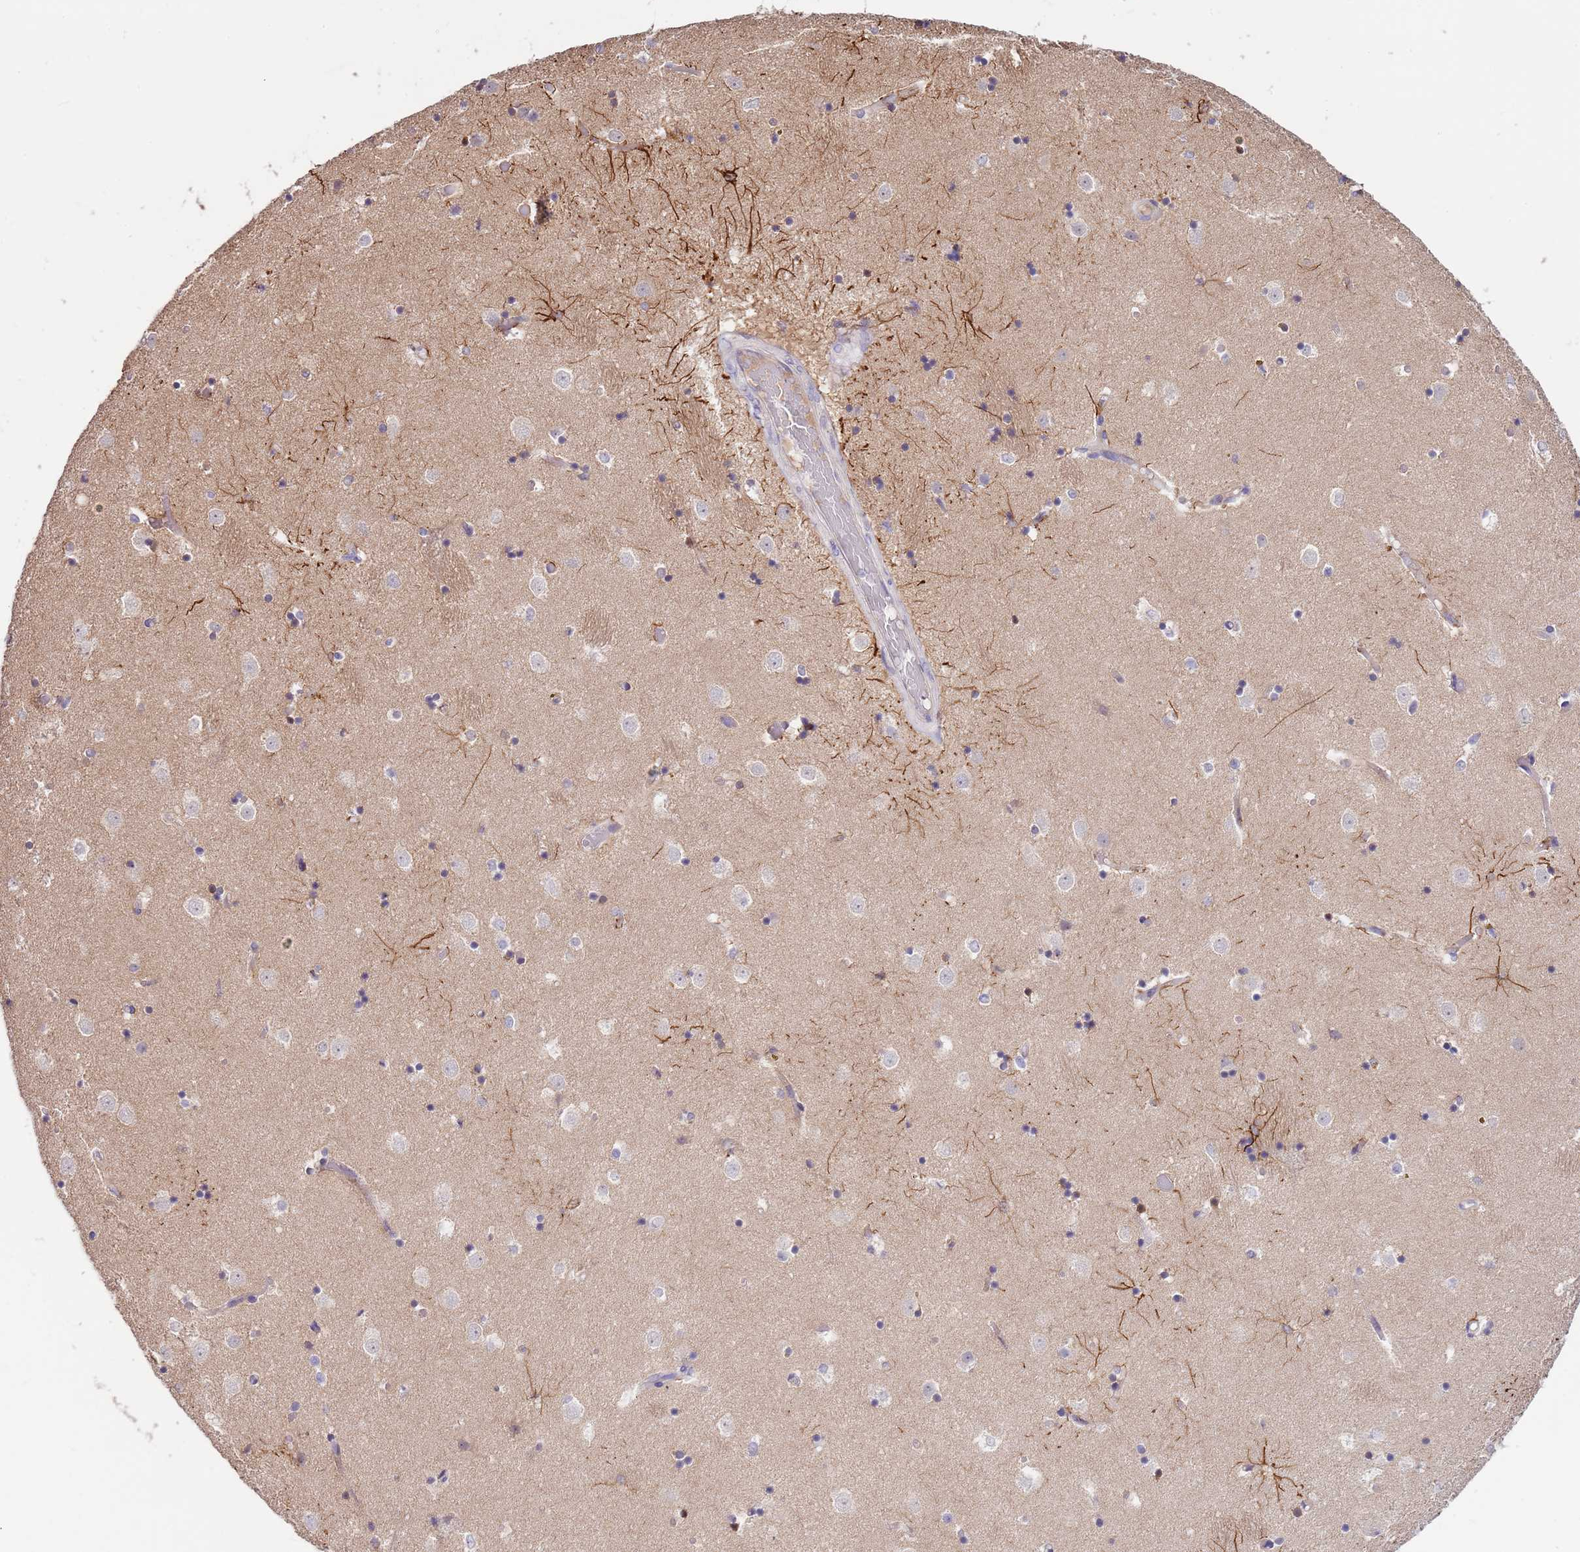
{"staining": {"intensity": "moderate", "quantity": "<25%", "location": "cytoplasmic/membranous"}, "tissue": "caudate", "cell_type": "Glial cells", "image_type": "normal", "snomed": [{"axis": "morphology", "description": "Normal tissue, NOS"}, {"axis": "topography", "description": "Lateral ventricle wall"}], "caption": "IHC histopathology image of unremarkable human caudate stained for a protein (brown), which demonstrates low levels of moderate cytoplasmic/membranous staining in approximately <25% of glial cells.", "gene": "CABYR", "patient": {"sex": "female", "age": 52}}